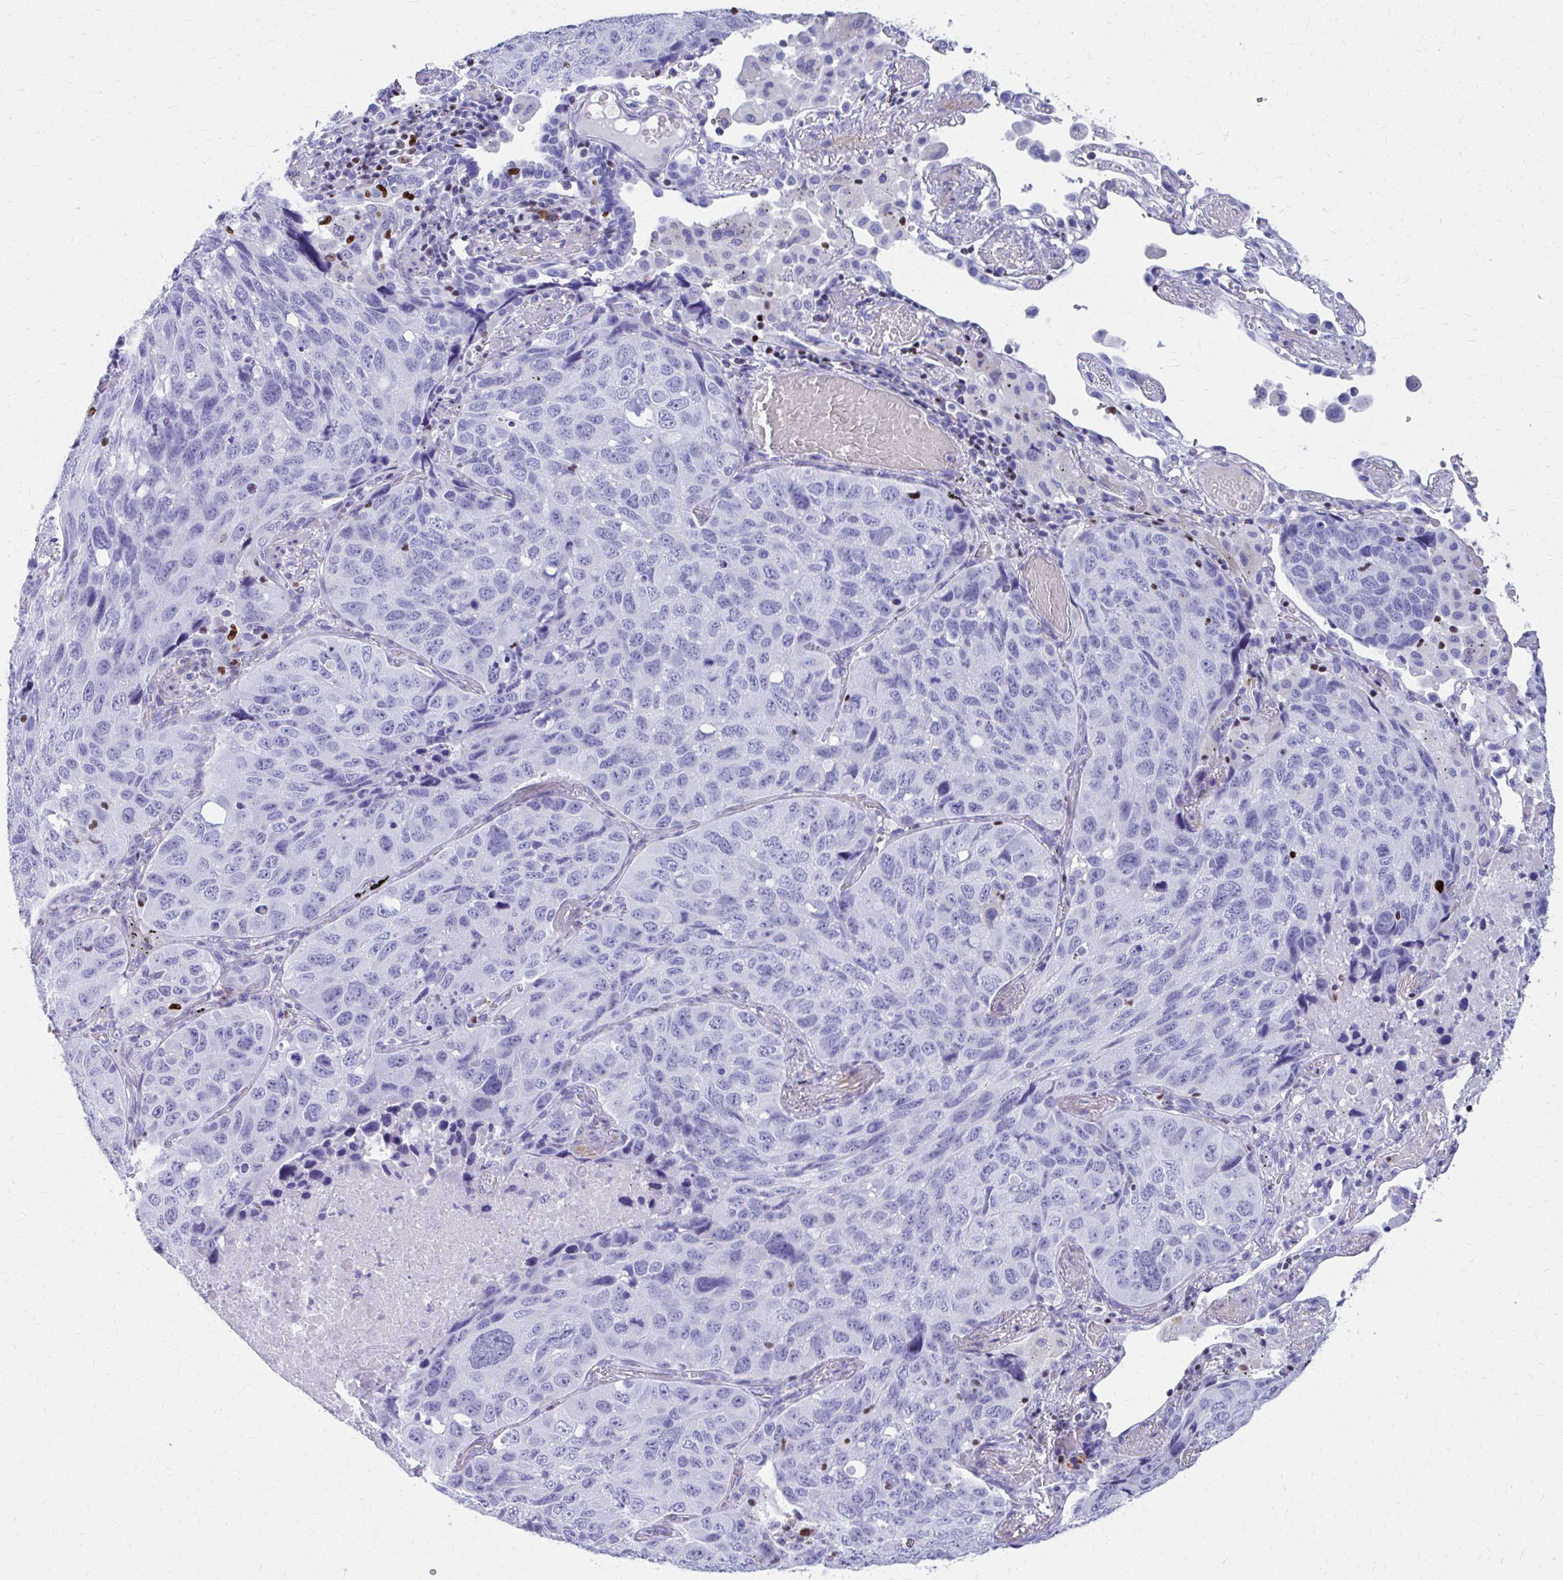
{"staining": {"intensity": "negative", "quantity": "none", "location": "none"}, "tissue": "lung cancer", "cell_type": "Tumor cells", "image_type": "cancer", "snomed": [{"axis": "morphology", "description": "Squamous cell carcinoma, NOS"}, {"axis": "topography", "description": "Lung"}], "caption": "This is an IHC micrograph of human squamous cell carcinoma (lung). There is no staining in tumor cells.", "gene": "RUNX3", "patient": {"sex": "male", "age": 60}}